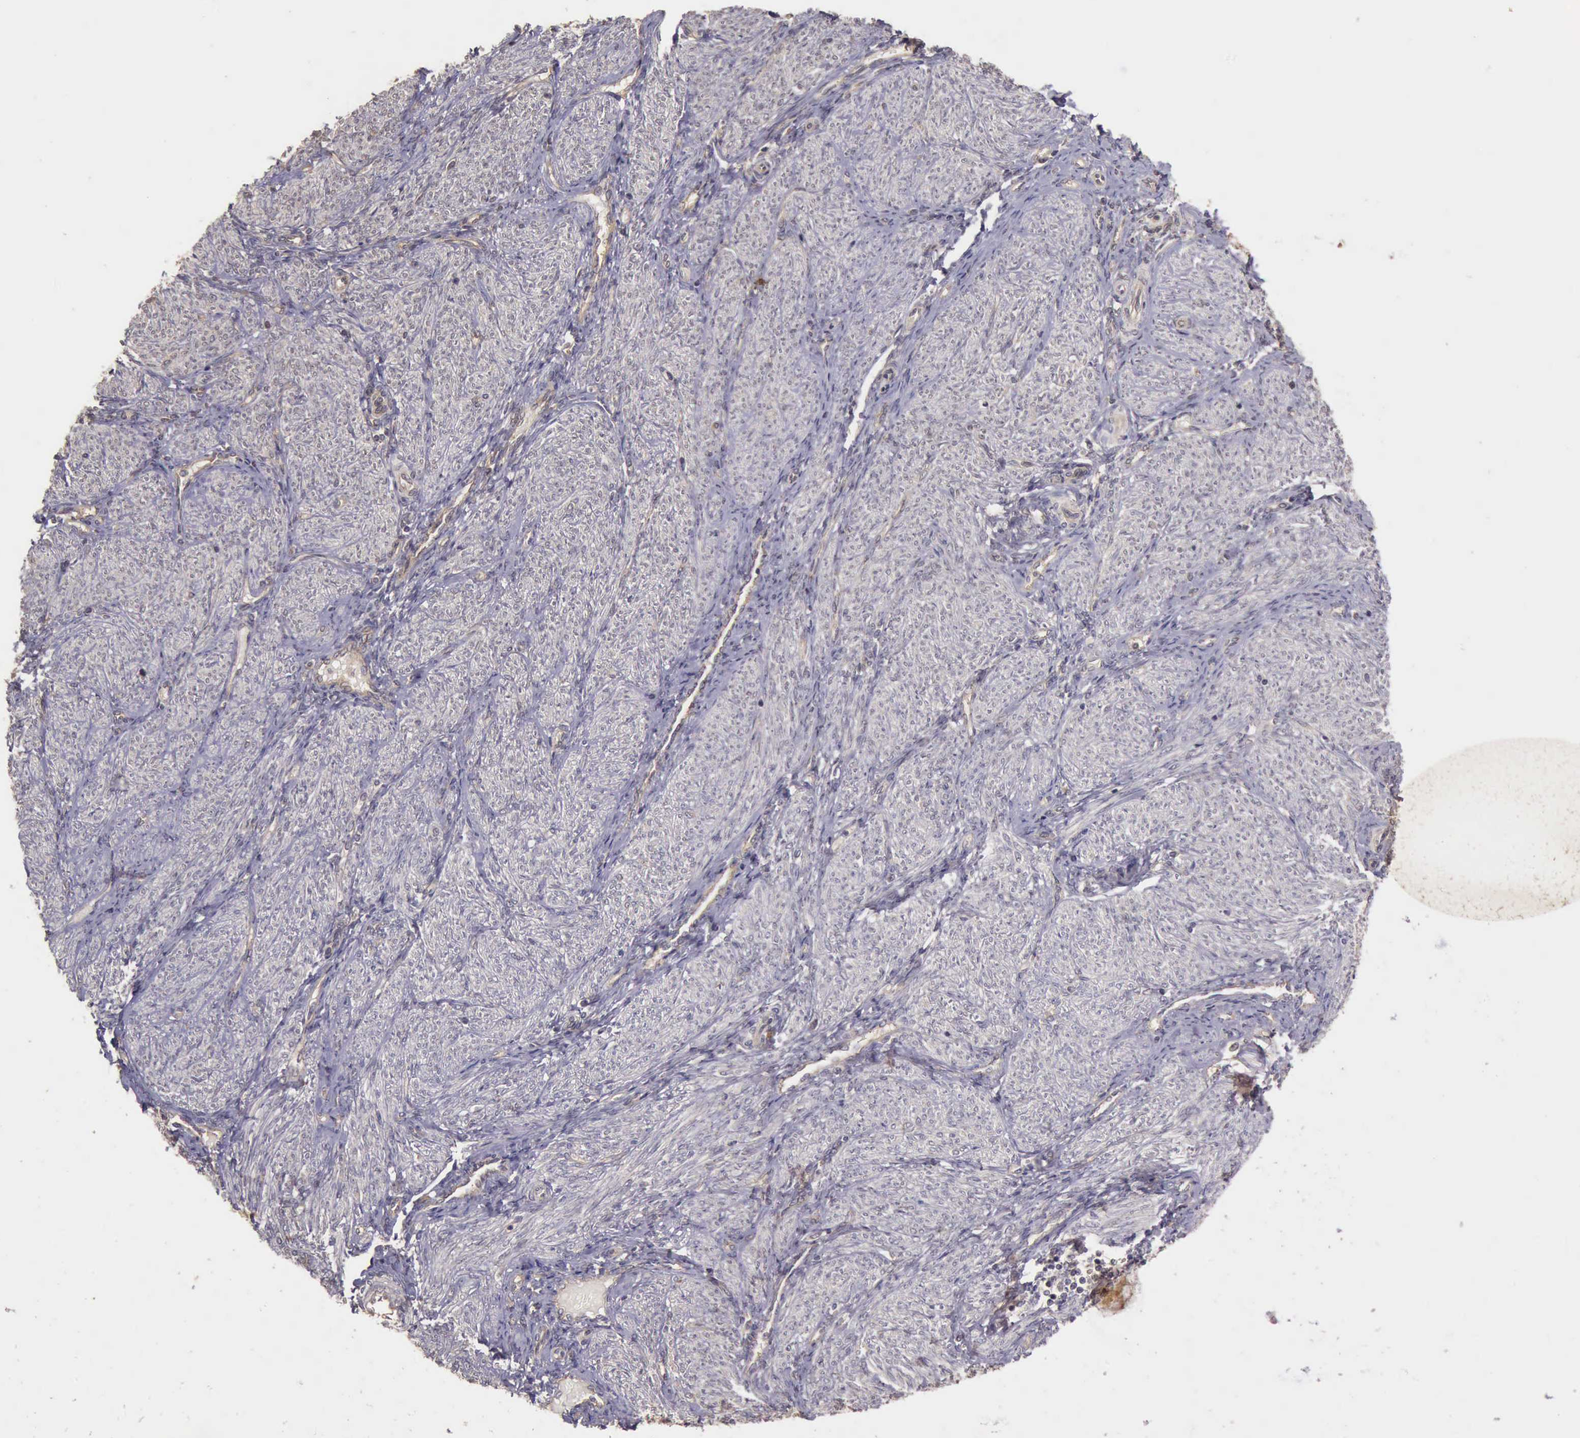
{"staining": {"intensity": "negative", "quantity": "none", "location": "none"}, "tissue": "endometrium", "cell_type": "Cells in endometrial stroma", "image_type": "normal", "snomed": [{"axis": "morphology", "description": "Normal tissue, NOS"}, {"axis": "topography", "description": "Endometrium"}], "caption": "This is a photomicrograph of immunohistochemistry staining of normal endometrium, which shows no positivity in cells in endometrial stroma.", "gene": "EIF5", "patient": {"sex": "female", "age": 36}}